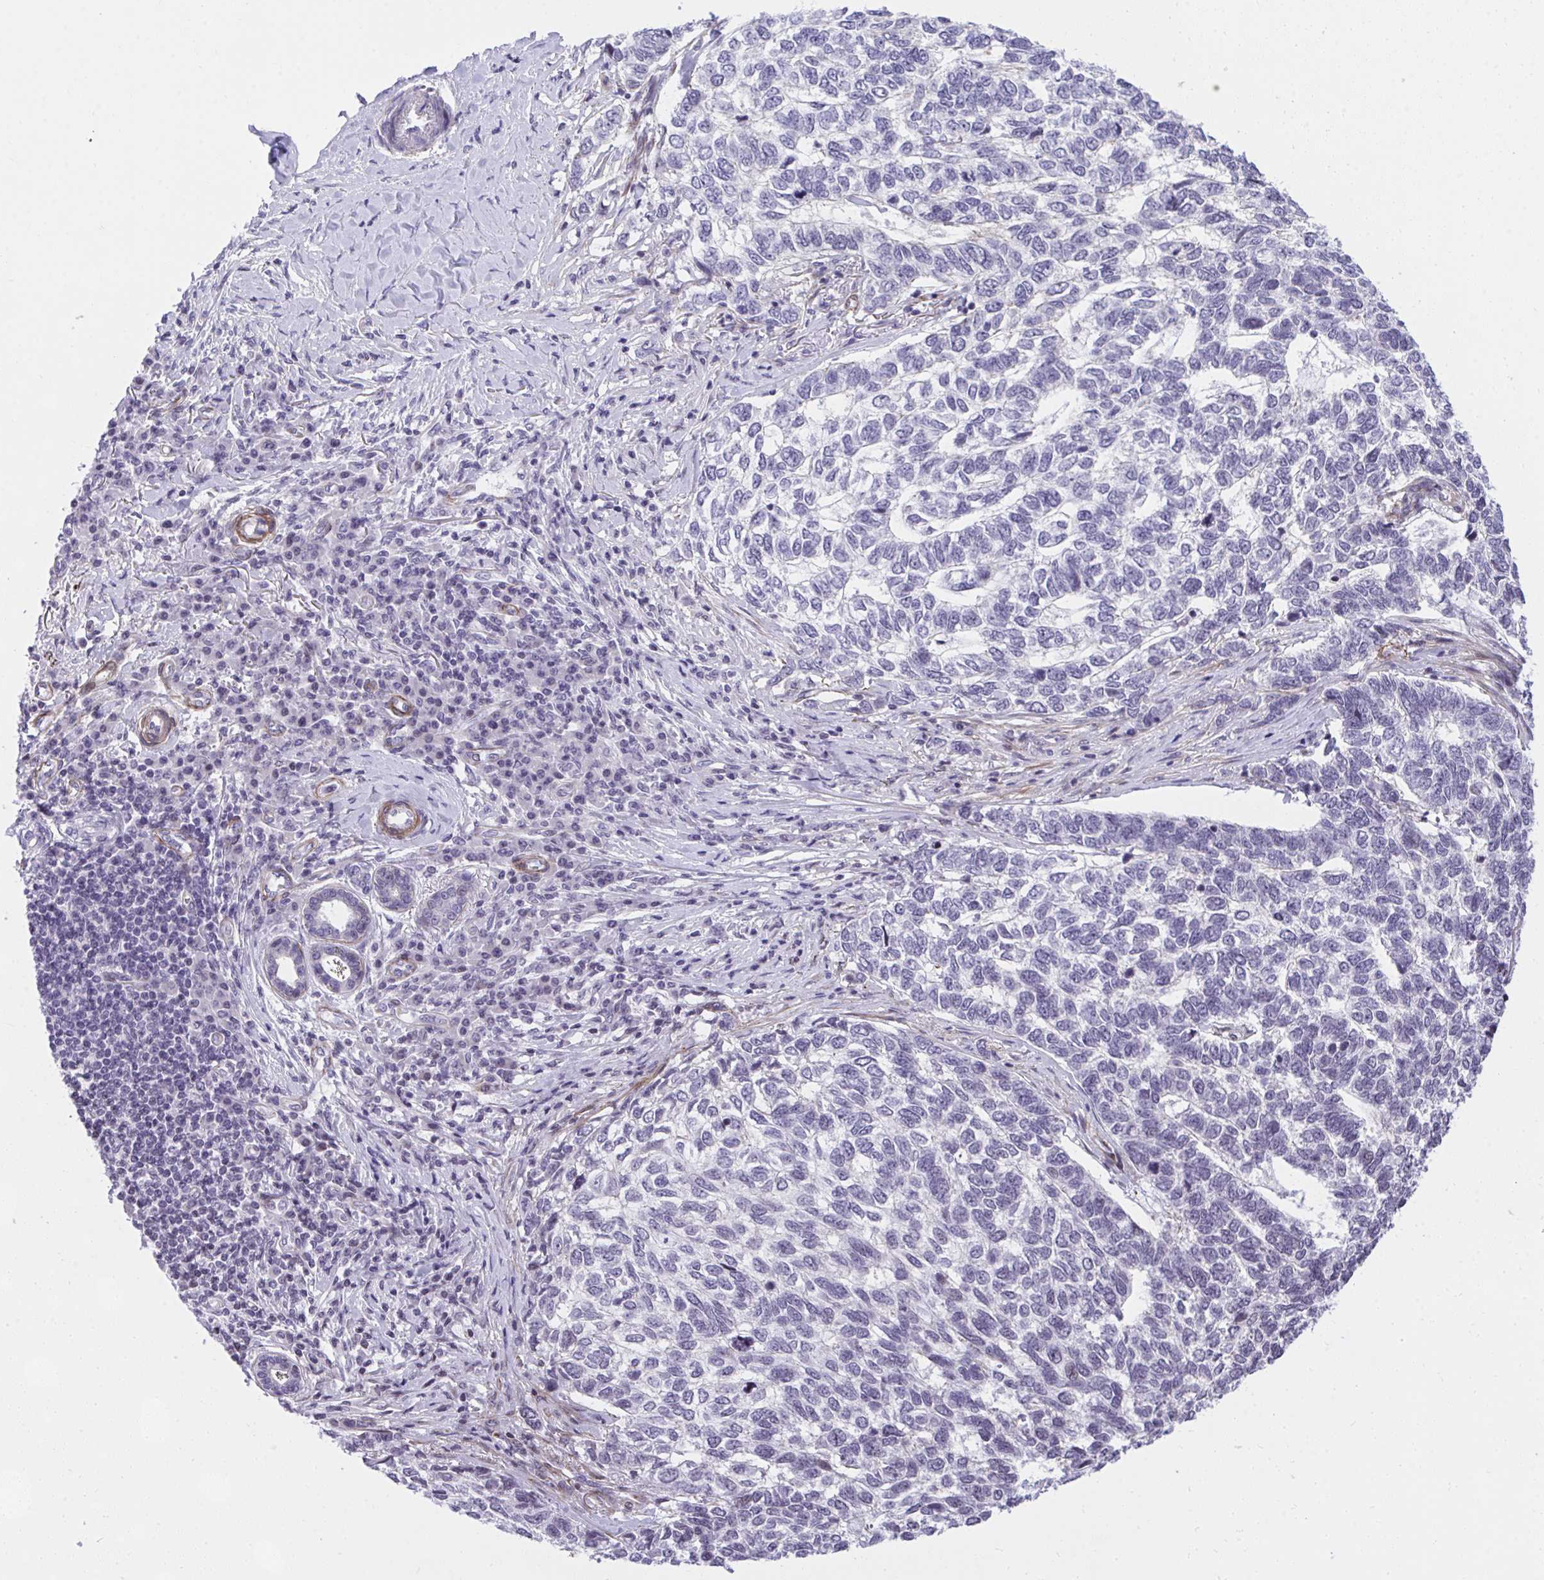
{"staining": {"intensity": "negative", "quantity": "none", "location": "none"}, "tissue": "skin cancer", "cell_type": "Tumor cells", "image_type": "cancer", "snomed": [{"axis": "morphology", "description": "Basal cell carcinoma"}, {"axis": "topography", "description": "Skin"}], "caption": "High power microscopy micrograph of an immunohistochemistry histopathology image of skin basal cell carcinoma, revealing no significant positivity in tumor cells.", "gene": "KCNN4", "patient": {"sex": "female", "age": 65}}